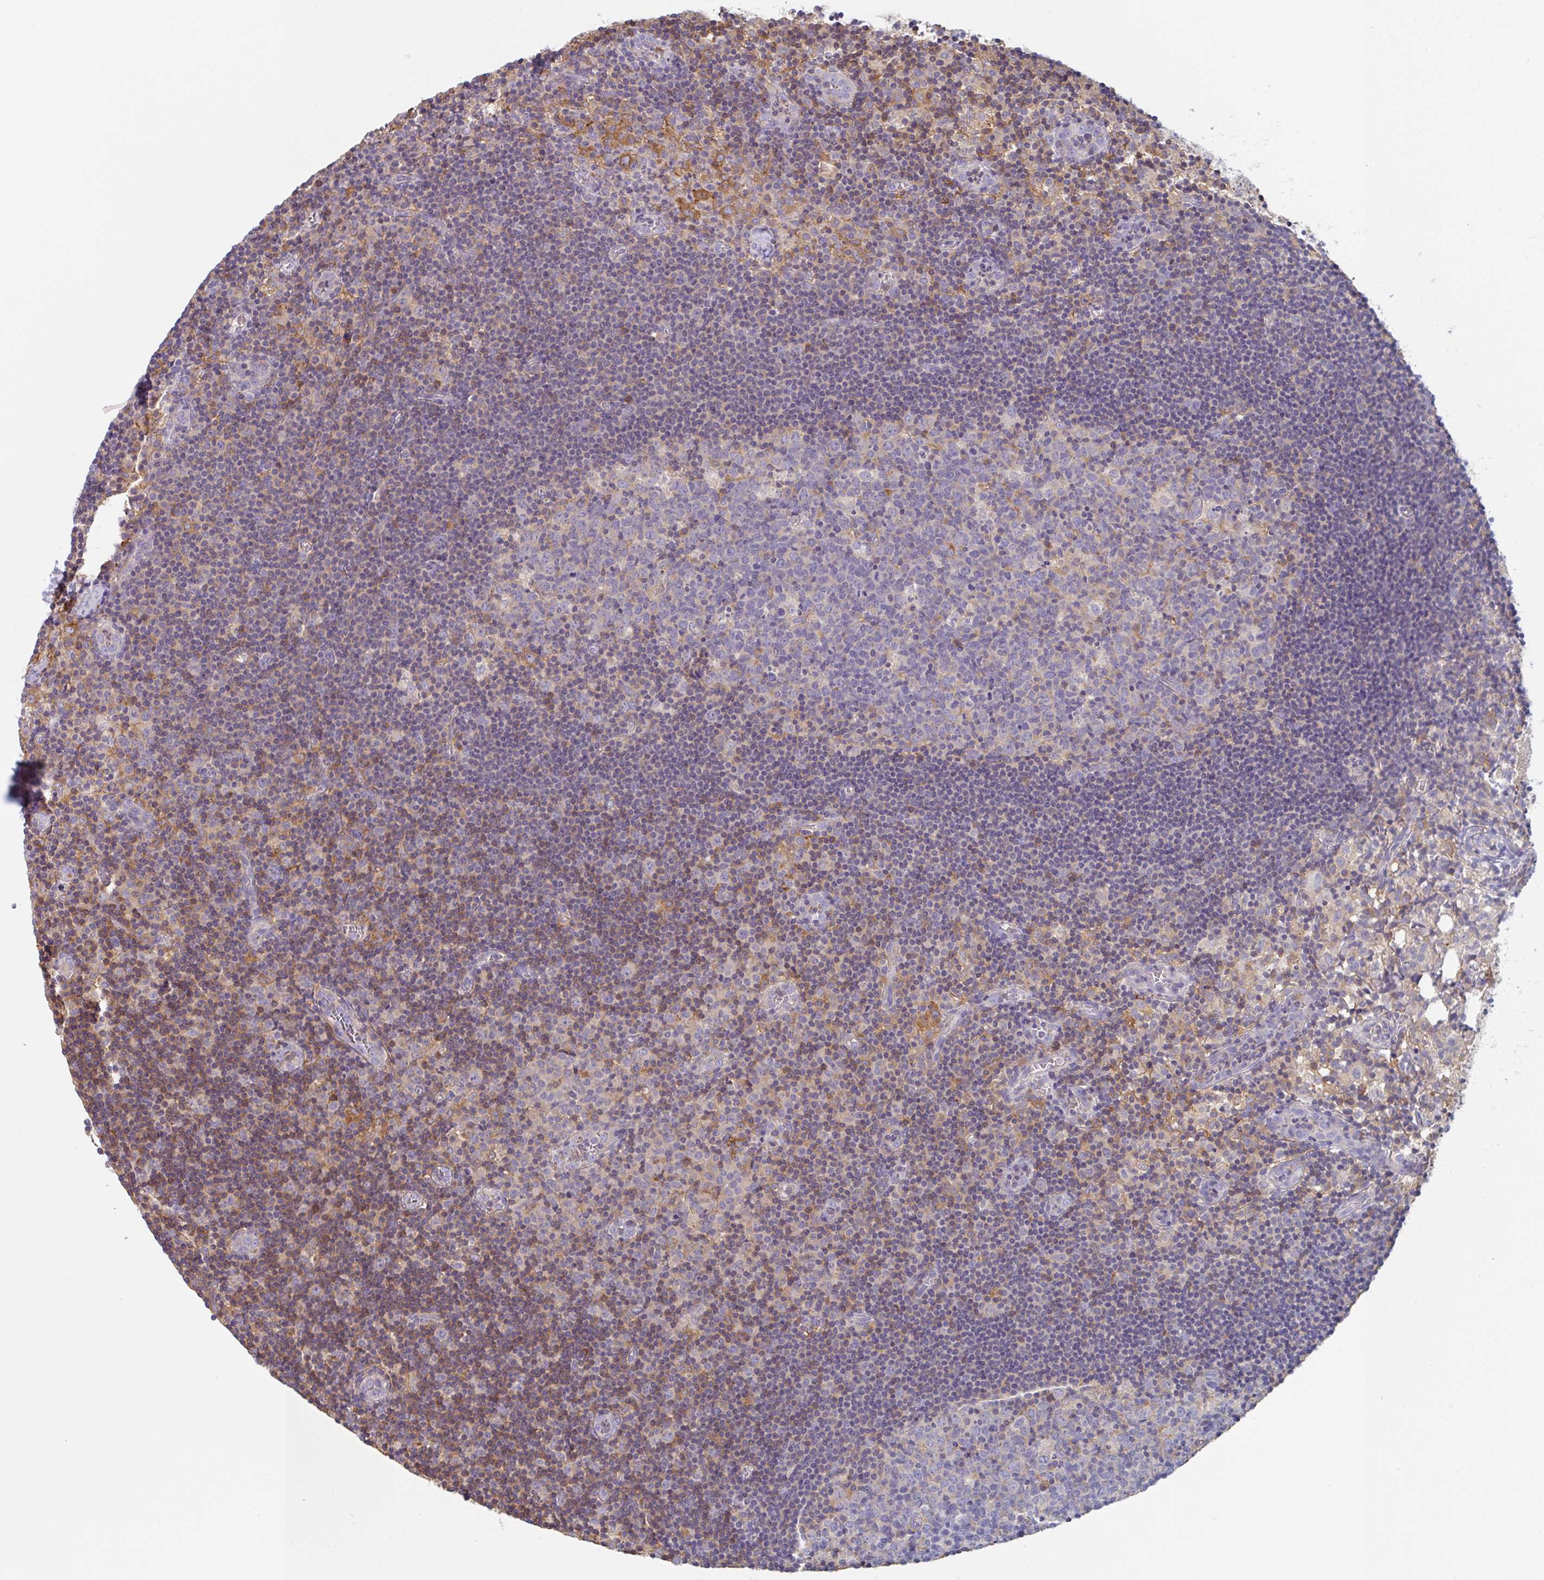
{"staining": {"intensity": "negative", "quantity": "none", "location": "none"}, "tissue": "lymph node", "cell_type": "Germinal center cells", "image_type": "normal", "snomed": [{"axis": "morphology", "description": "Normal tissue, NOS"}, {"axis": "topography", "description": "Lymph node"}], "caption": "High power microscopy image of an IHC image of benign lymph node, revealing no significant staining in germinal center cells.", "gene": "AMPD2", "patient": {"sex": "female", "age": 45}}